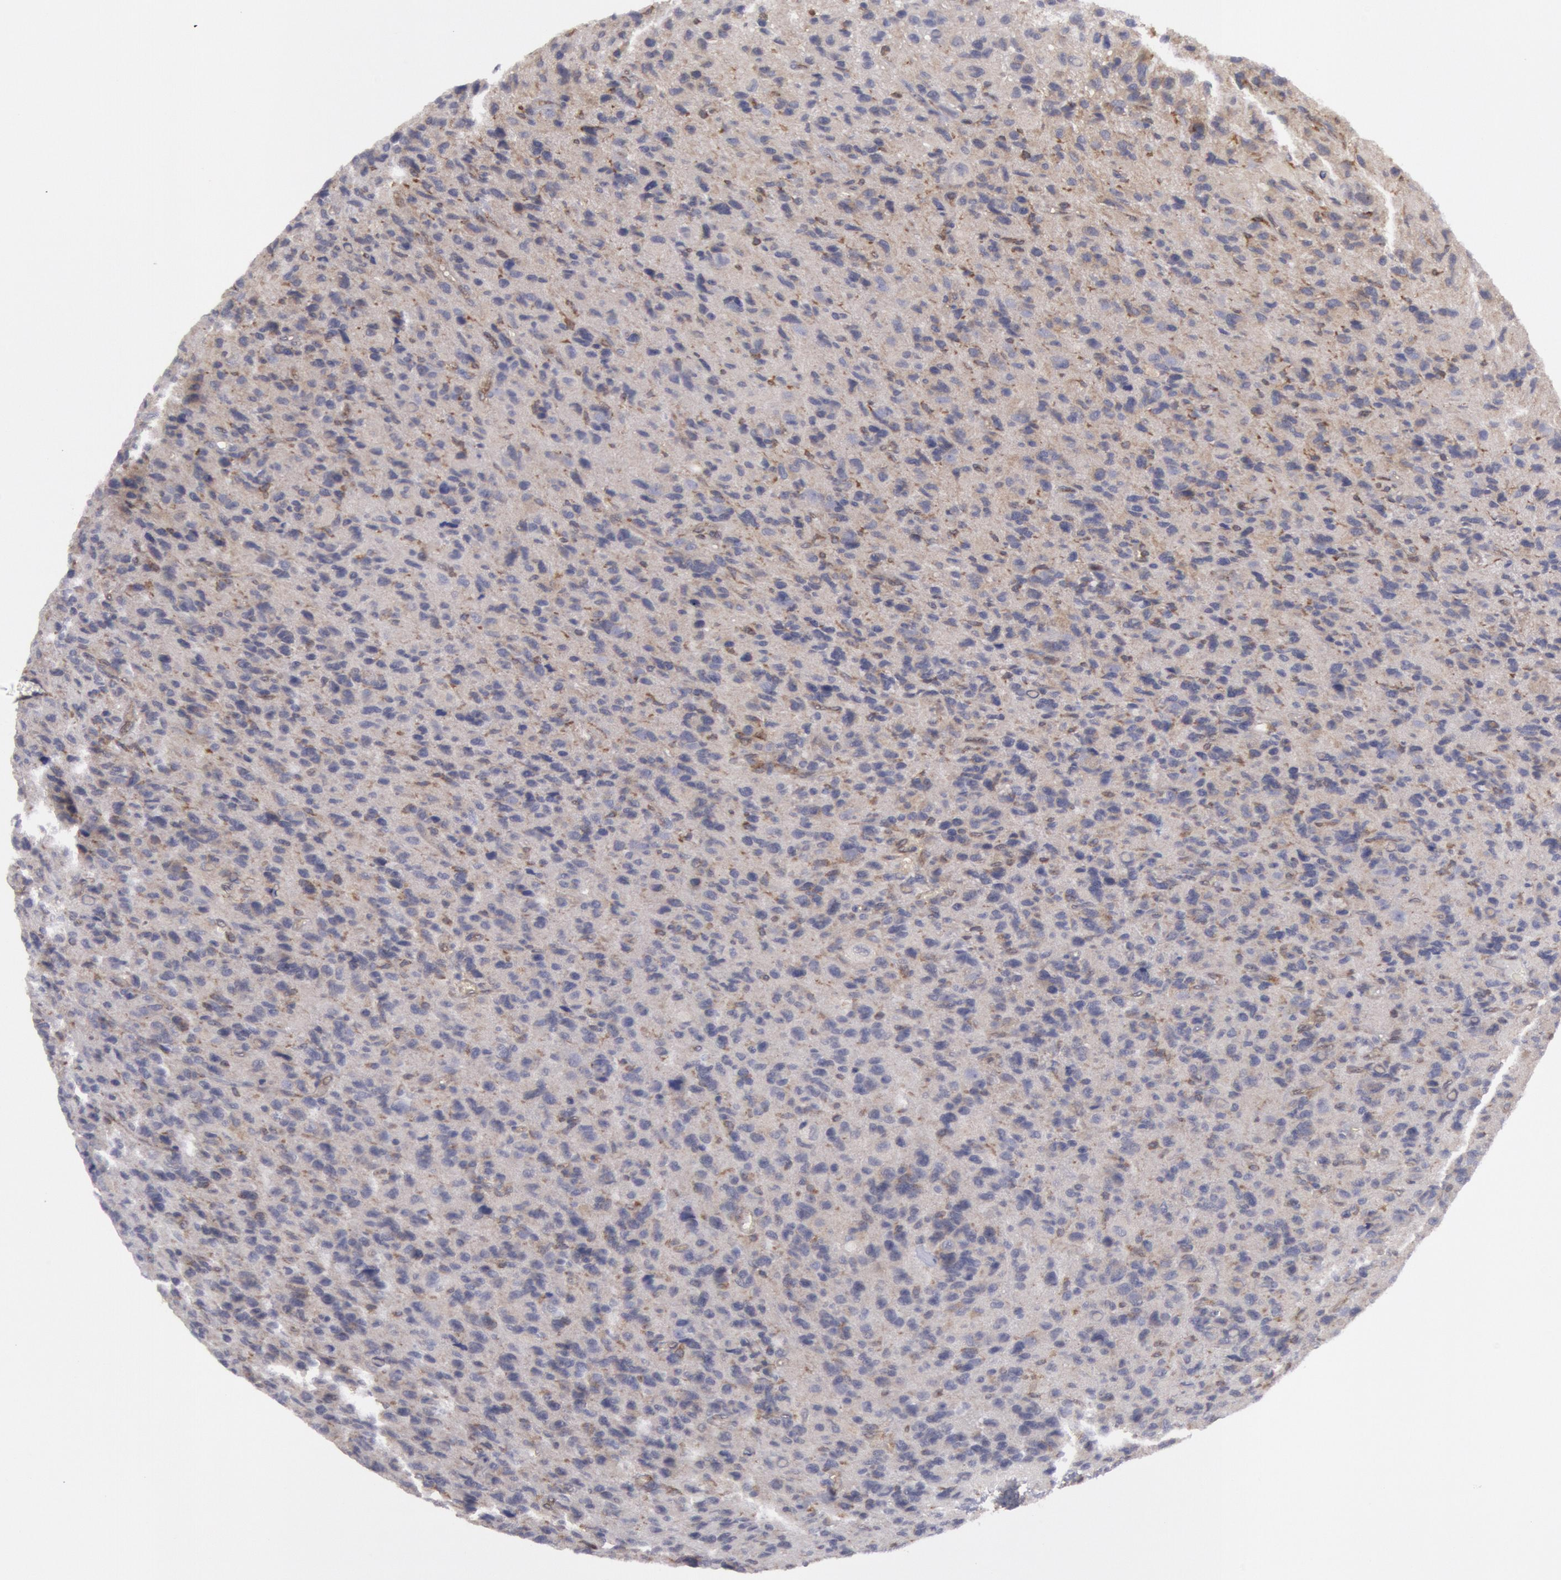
{"staining": {"intensity": "weak", "quantity": "<25%", "location": "cytoplasmic/membranous"}, "tissue": "glioma", "cell_type": "Tumor cells", "image_type": "cancer", "snomed": [{"axis": "morphology", "description": "Glioma, malignant, High grade"}, {"axis": "topography", "description": "Brain"}], "caption": "DAB immunohistochemical staining of glioma reveals no significant positivity in tumor cells.", "gene": "IKBKB", "patient": {"sex": "male", "age": 77}}